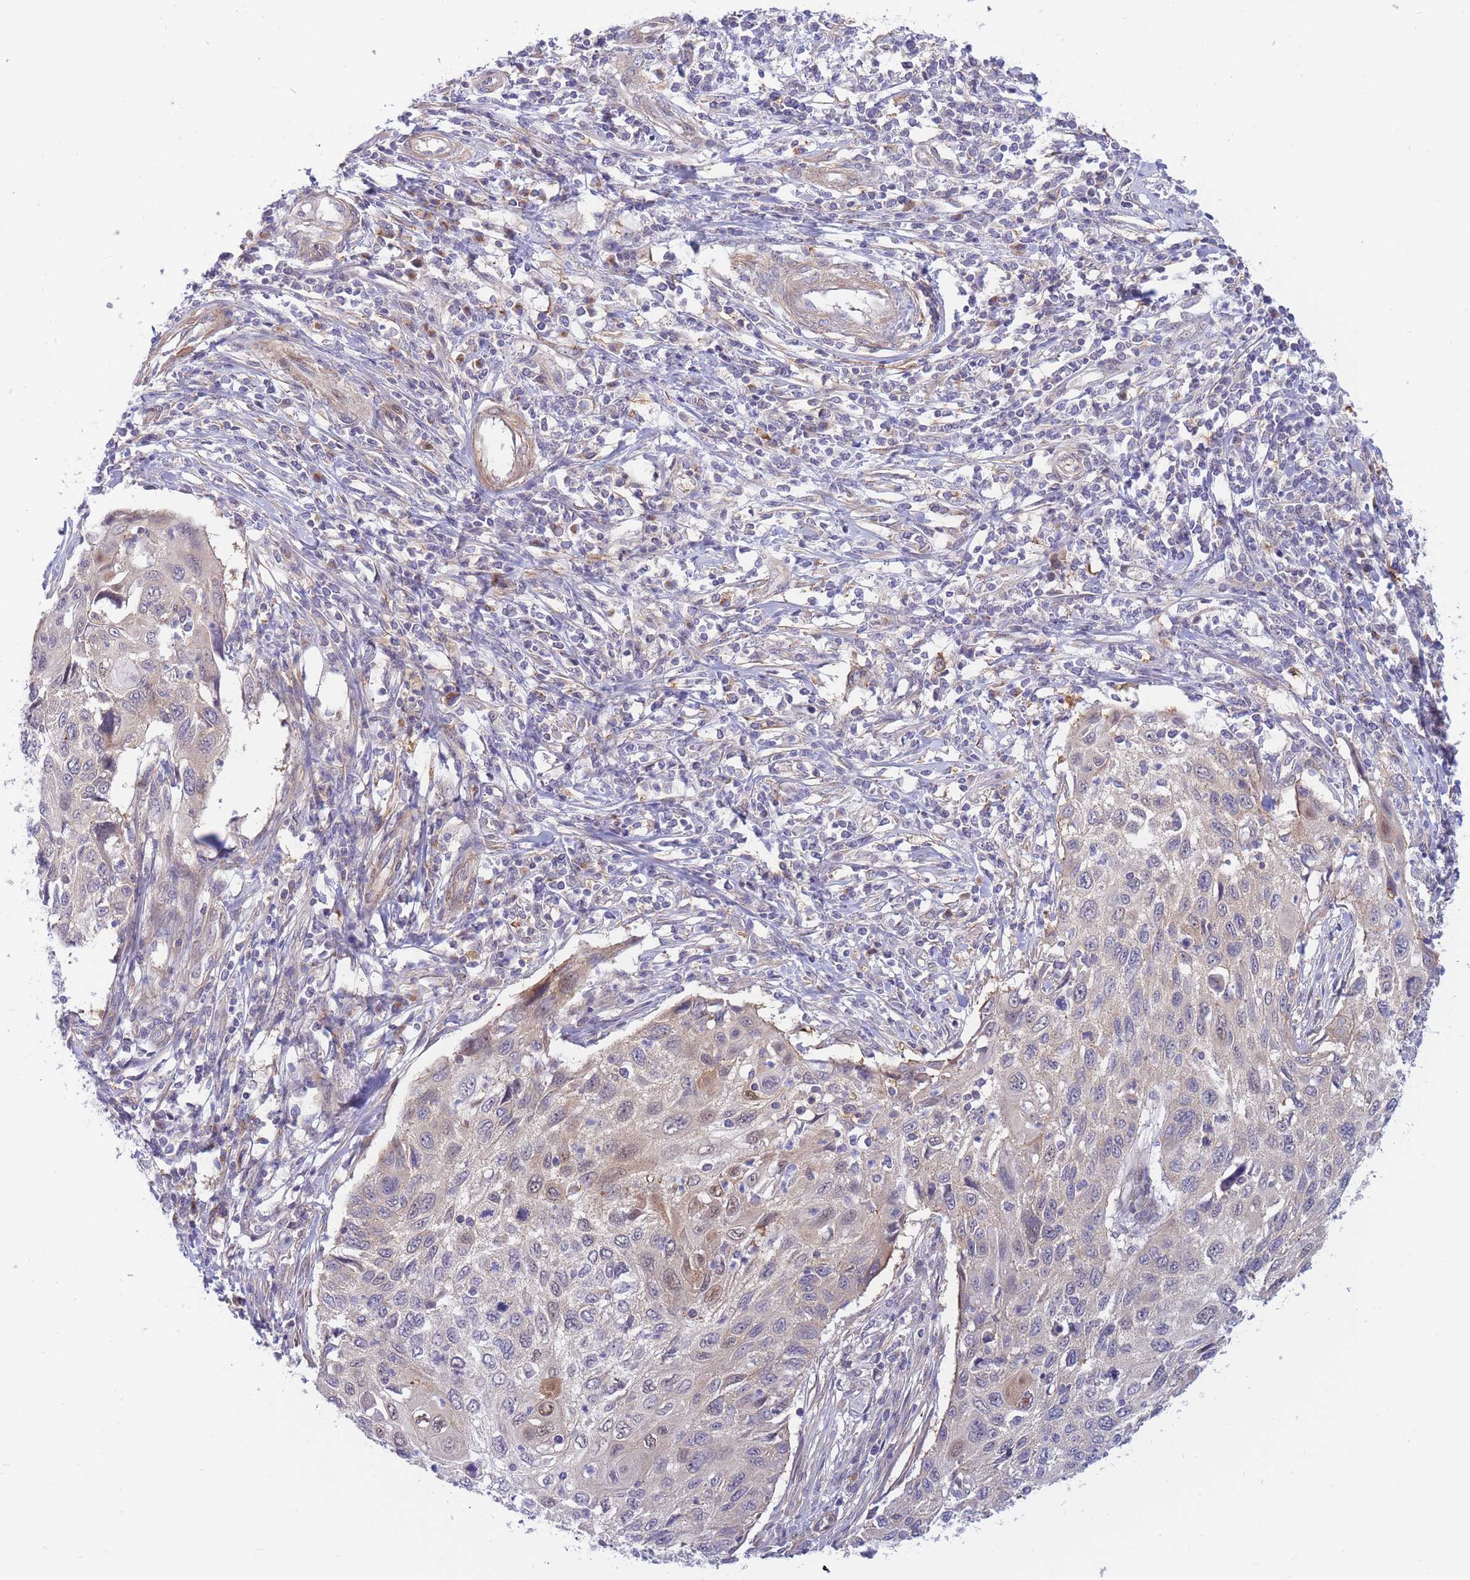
{"staining": {"intensity": "negative", "quantity": "none", "location": "none"}, "tissue": "cervical cancer", "cell_type": "Tumor cells", "image_type": "cancer", "snomed": [{"axis": "morphology", "description": "Squamous cell carcinoma, NOS"}, {"axis": "topography", "description": "Cervix"}], "caption": "Immunohistochemistry photomicrograph of neoplastic tissue: cervical squamous cell carcinoma stained with DAB (3,3'-diaminobenzidine) shows no significant protein staining in tumor cells.", "gene": "APOL4", "patient": {"sex": "female", "age": 70}}